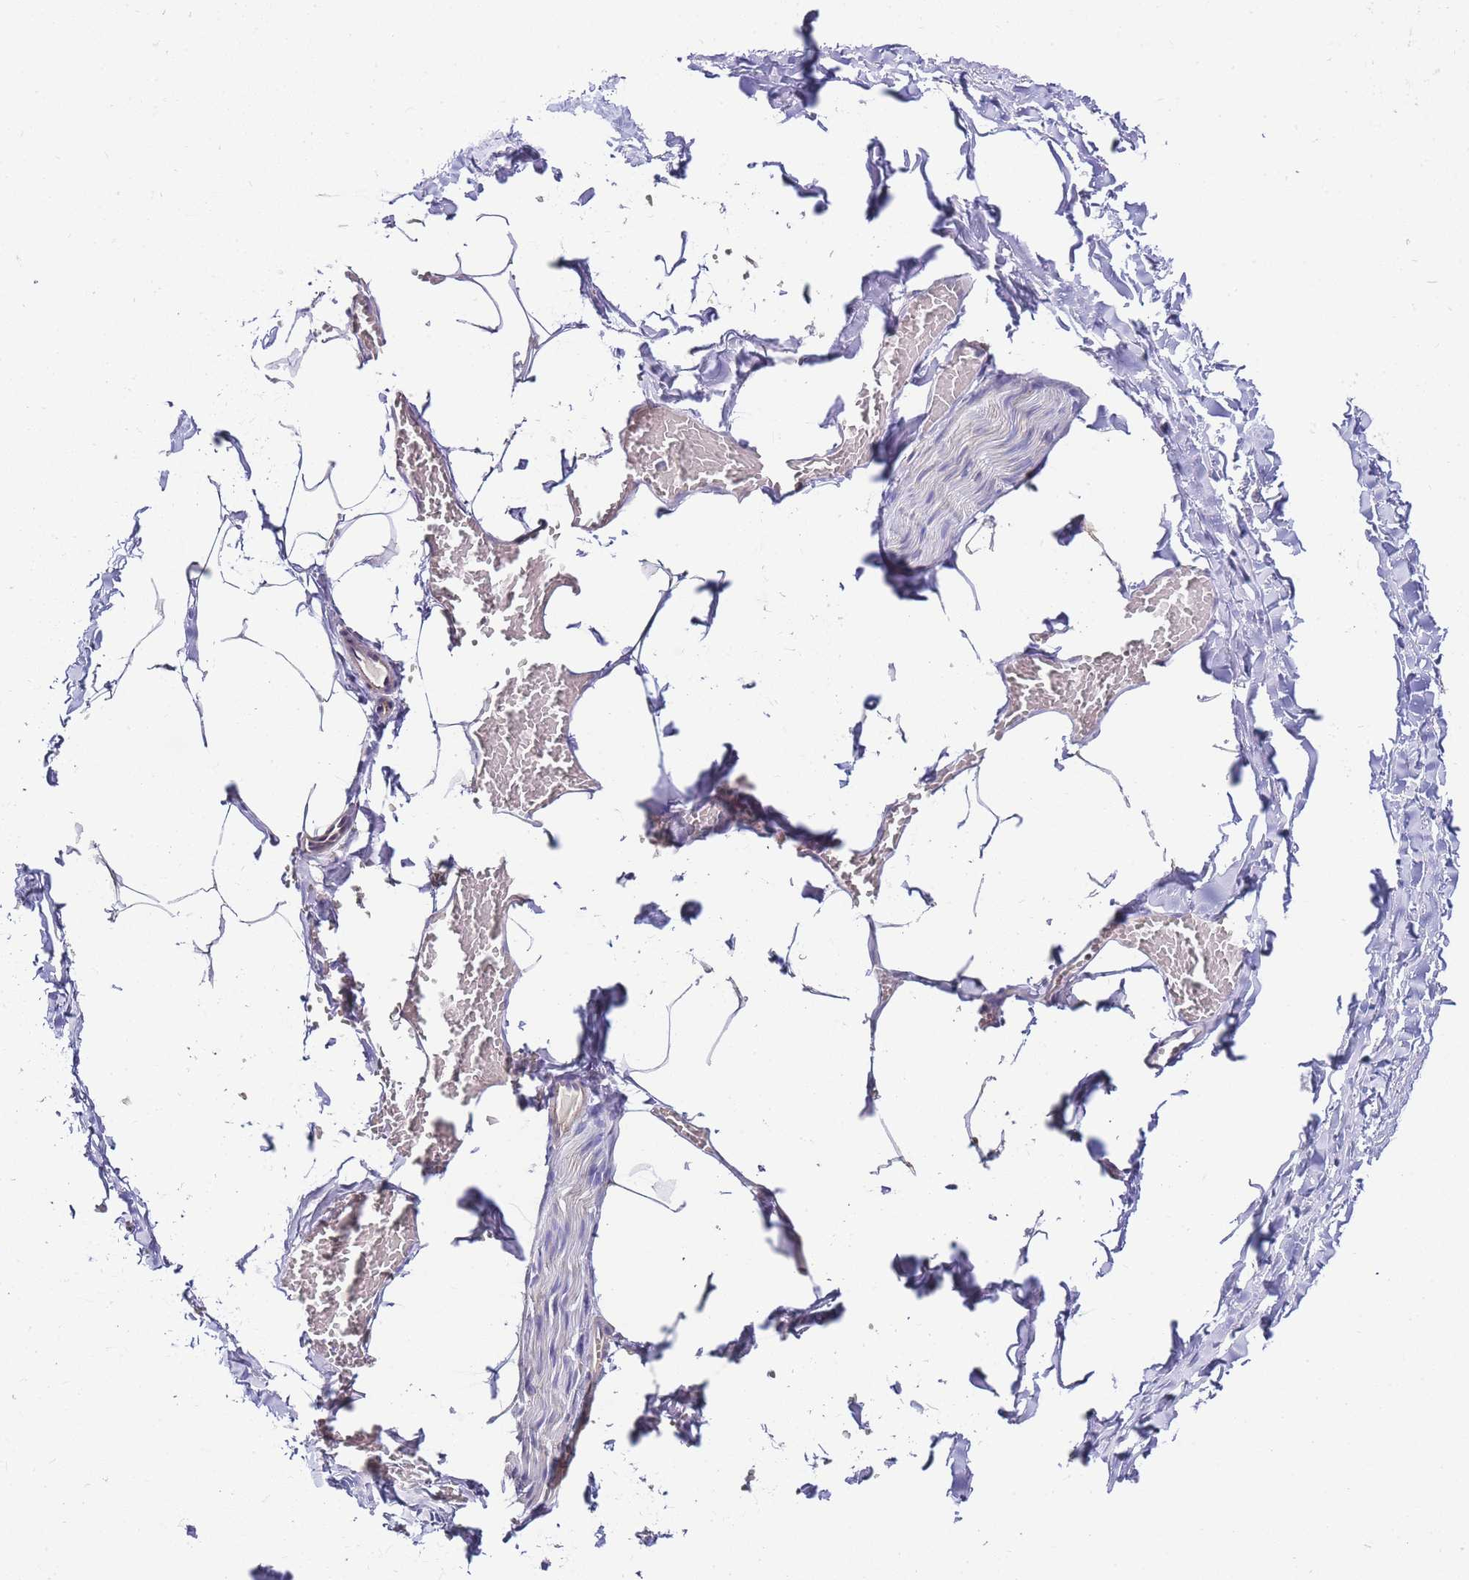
{"staining": {"intensity": "negative", "quantity": "none", "location": "none"}, "tissue": "adipose tissue", "cell_type": "Adipocytes", "image_type": "normal", "snomed": [{"axis": "morphology", "description": "Normal tissue, NOS"}, {"axis": "topography", "description": "Gallbladder"}, {"axis": "topography", "description": "Peripheral nerve tissue"}], "caption": "Immunohistochemistry of normal adipose tissue displays no expression in adipocytes.", "gene": "PDCD7", "patient": {"sex": "male", "age": 38}}